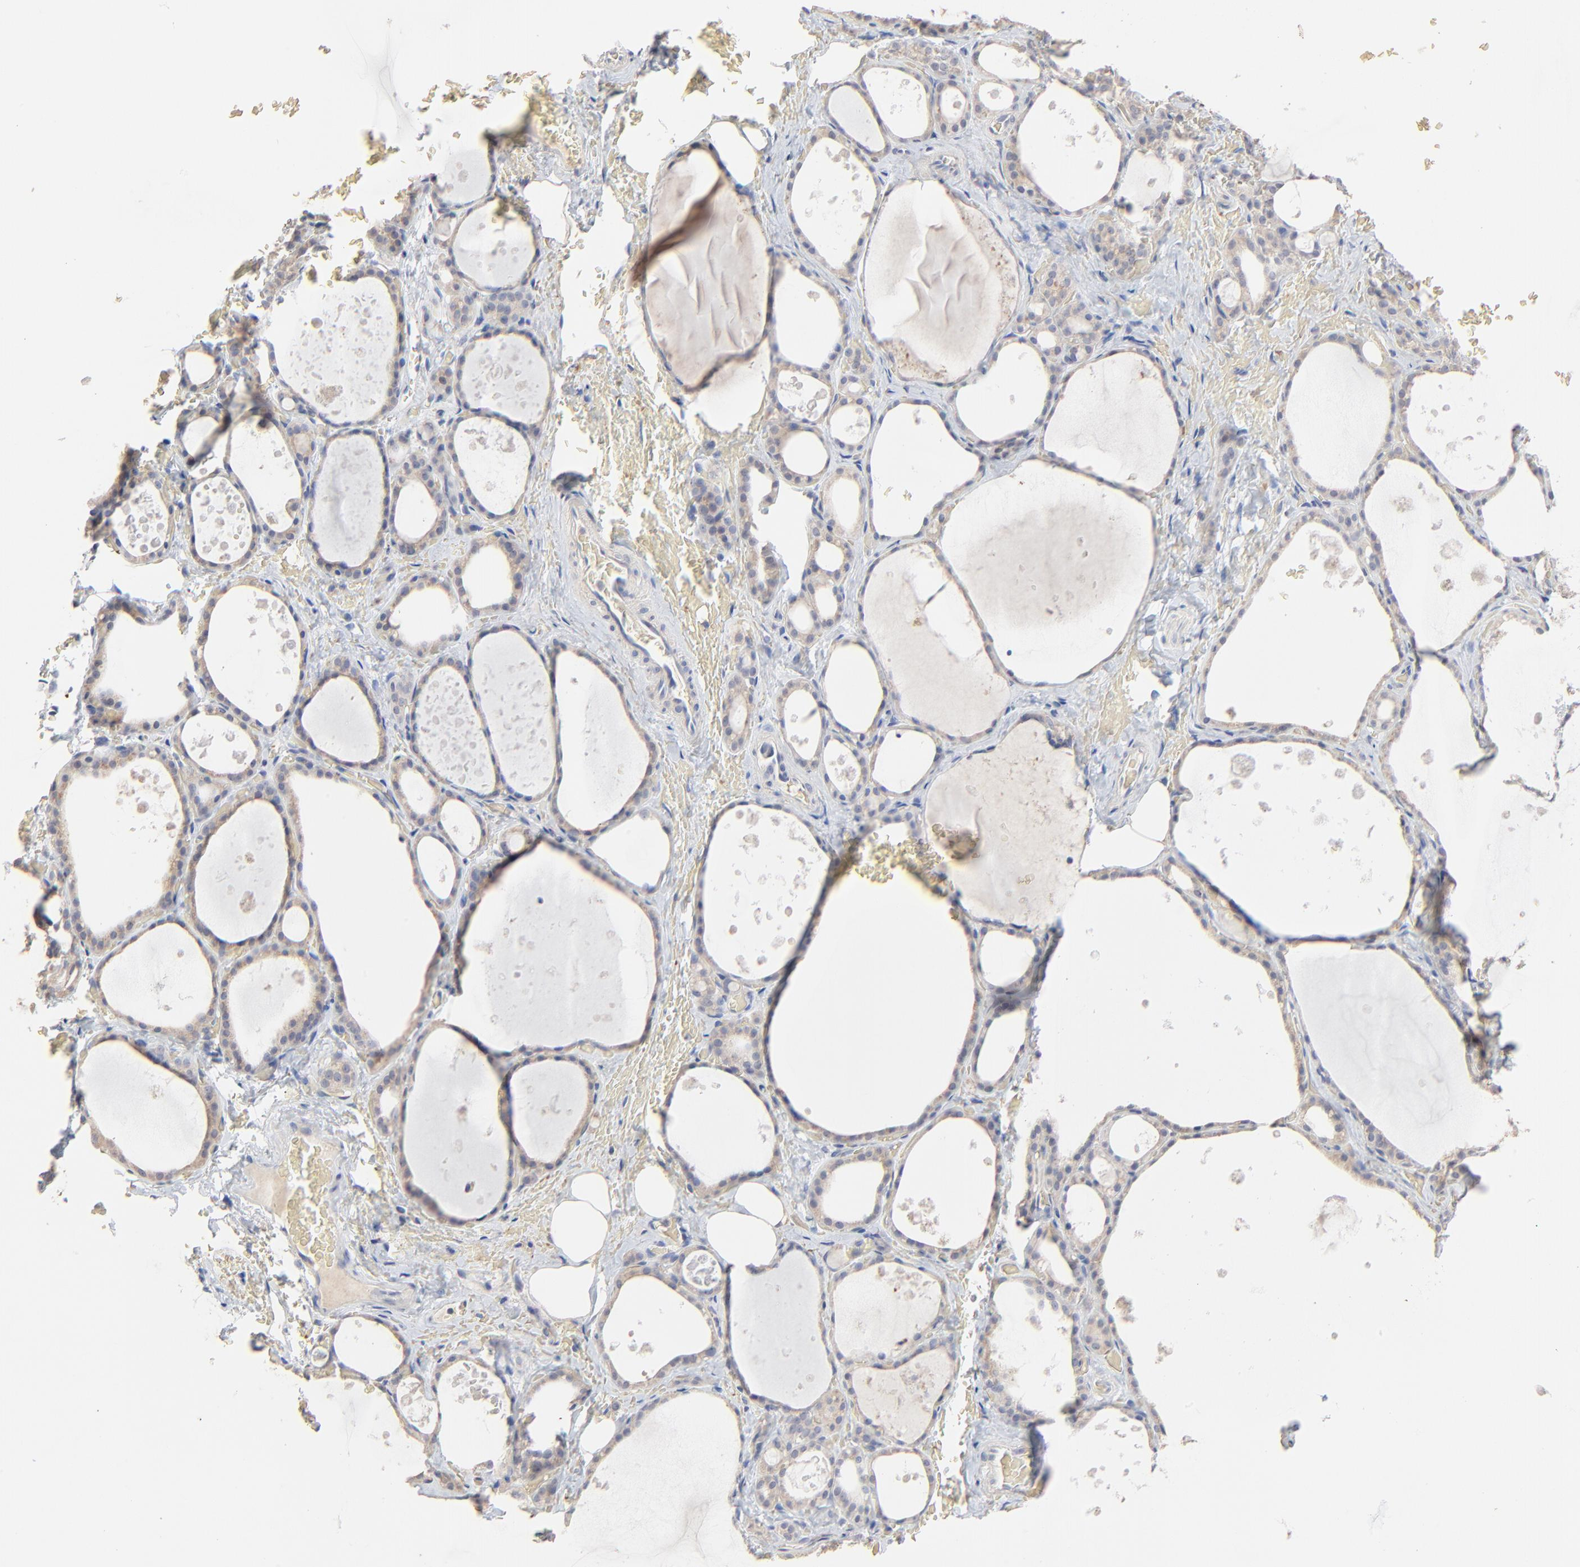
{"staining": {"intensity": "negative", "quantity": "none", "location": "none"}, "tissue": "thyroid gland", "cell_type": "Glandular cells", "image_type": "normal", "snomed": [{"axis": "morphology", "description": "Normal tissue, NOS"}, {"axis": "topography", "description": "Thyroid gland"}], "caption": "Glandular cells show no significant protein staining in unremarkable thyroid gland. (Brightfield microscopy of DAB immunohistochemistry (IHC) at high magnification).", "gene": "FANCB", "patient": {"sex": "male", "age": 61}}